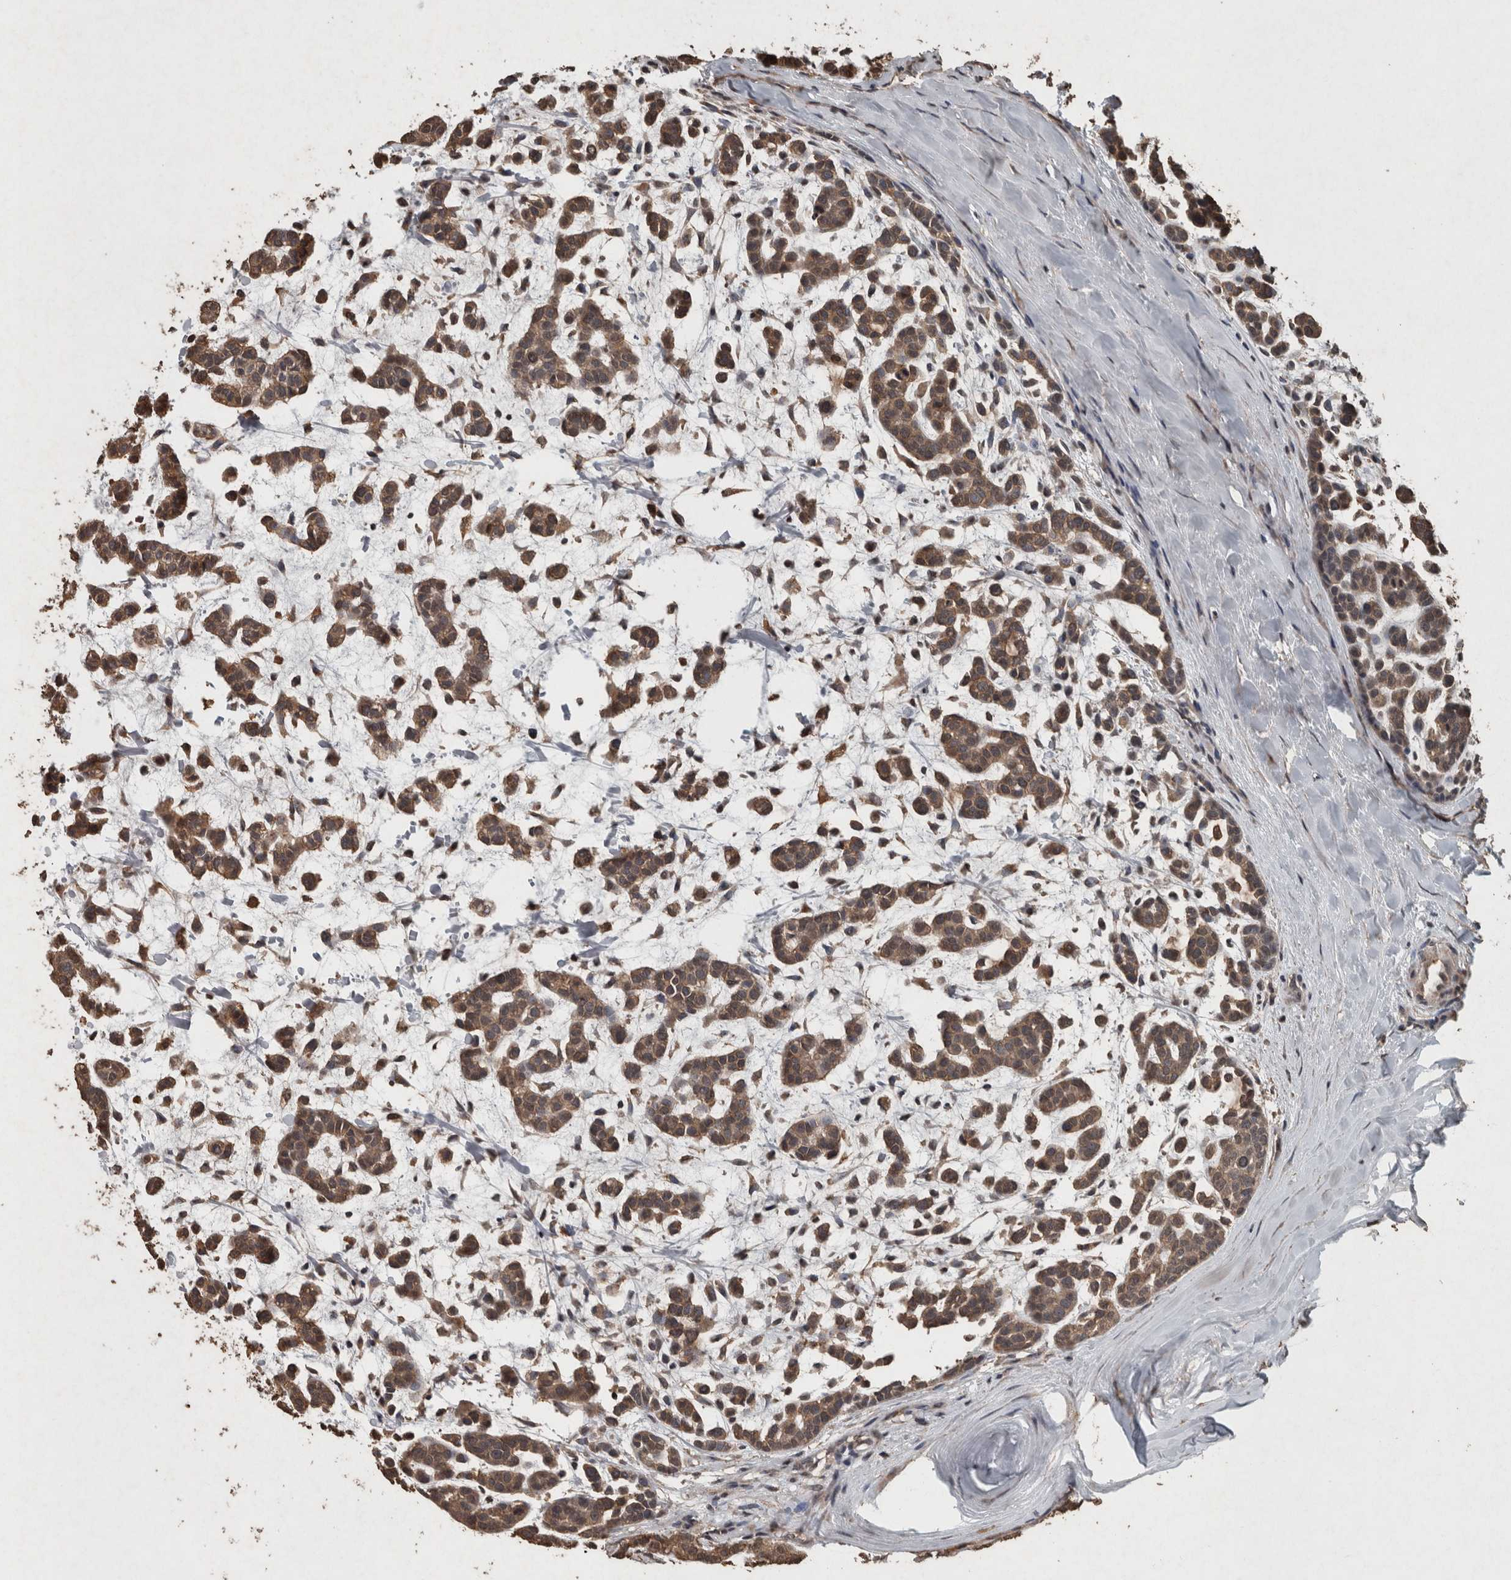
{"staining": {"intensity": "moderate", "quantity": ">75%", "location": "cytoplasmic/membranous"}, "tissue": "head and neck cancer", "cell_type": "Tumor cells", "image_type": "cancer", "snomed": [{"axis": "morphology", "description": "Adenocarcinoma, NOS"}, {"axis": "morphology", "description": "Adenoma, NOS"}, {"axis": "topography", "description": "Head-Neck"}], "caption": "A high-resolution histopathology image shows immunohistochemistry (IHC) staining of head and neck adenocarcinoma, which exhibits moderate cytoplasmic/membranous positivity in approximately >75% of tumor cells.", "gene": "FGFRL1", "patient": {"sex": "female", "age": 55}}